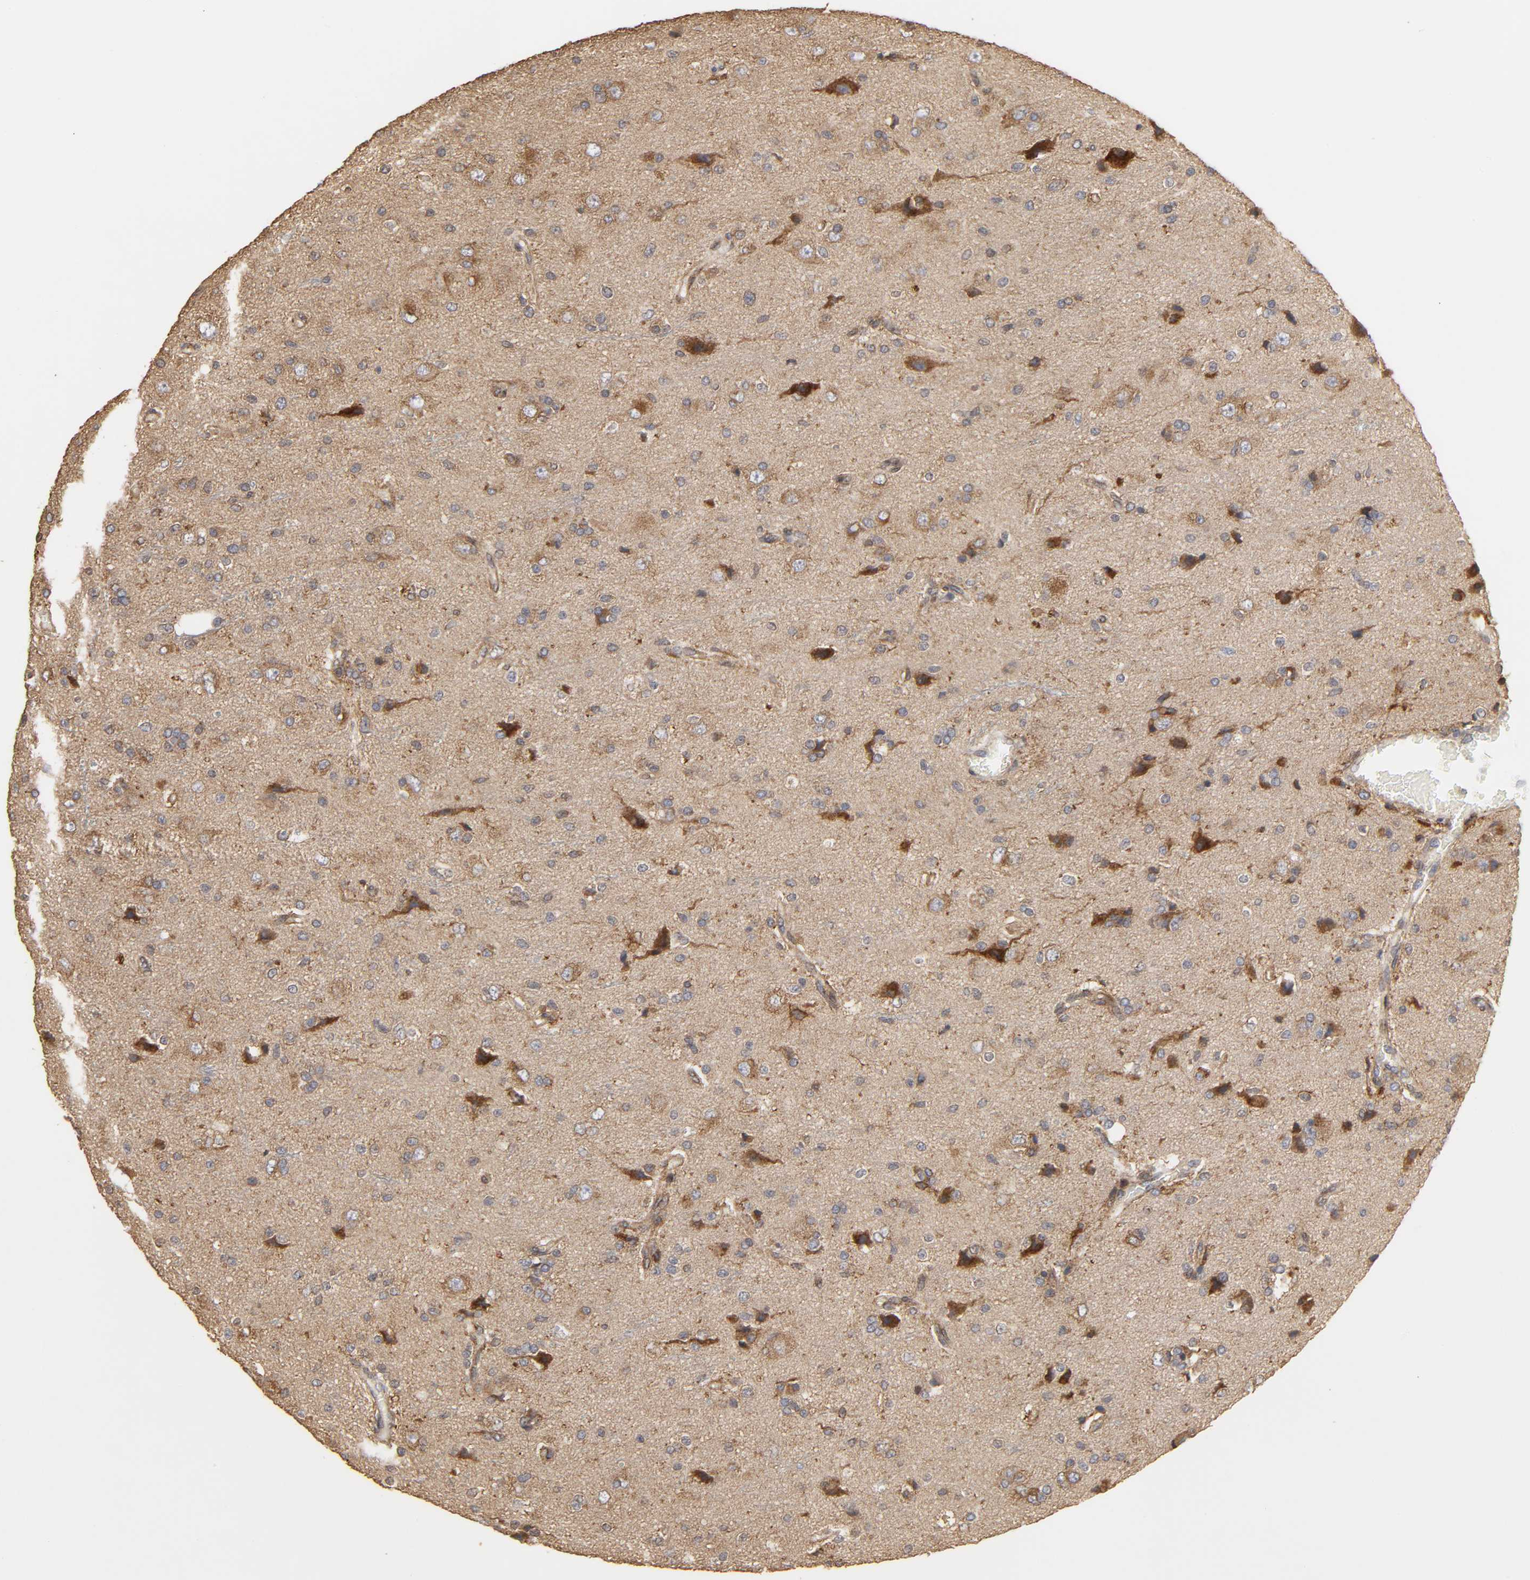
{"staining": {"intensity": "strong", "quantity": ">75%", "location": "cytoplasmic/membranous"}, "tissue": "glioma", "cell_type": "Tumor cells", "image_type": "cancer", "snomed": [{"axis": "morphology", "description": "Glioma, malignant, High grade"}, {"axis": "topography", "description": "Brain"}], "caption": "Immunohistochemistry (IHC) photomicrograph of glioma stained for a protein (brown), which shows high levels of strong cytoplasmic/membranous expression in about >75% of tumor cells.", "gene": "POR", "patient": {"sex": "male", "age": 47}}